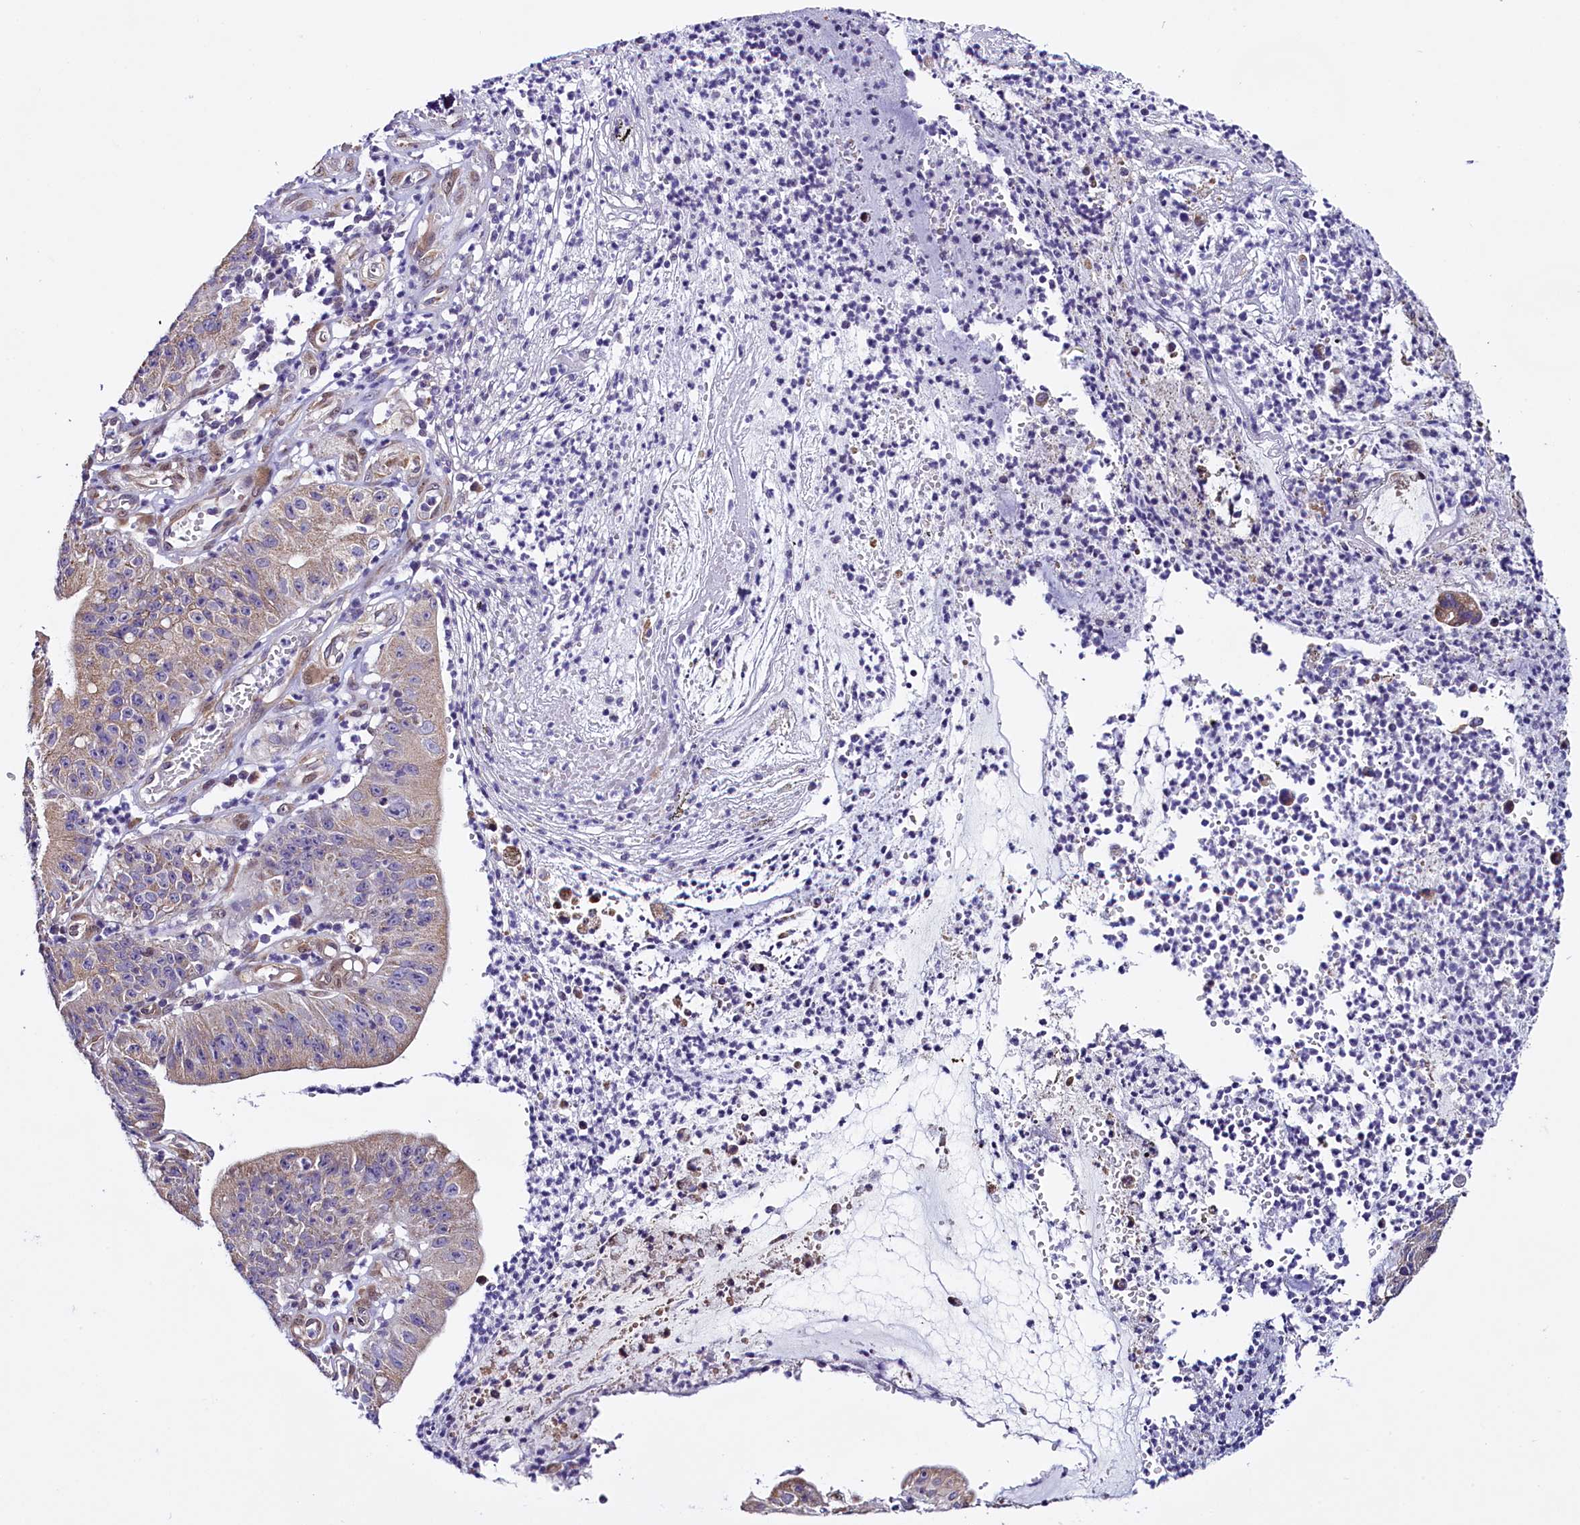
{"staining": {"intensity": "weak", "quantity": "25%-75%", "location": "cytoplasmic/membranous"}, "tissue": "stomach cancer", "cell_type": "Tumor cells", "image_type": "cancer", "snomed": [{"axis": "morphology", "description": "Adenocarcinoma, NOS"}, {"axis": "topography", "description": "Stomach"}], "caption": "A brown stain shows weak cytoplasmic/membranous expression of a protein in human stomach adenocarcinoma tumor cells. (Brightfield microscopy of DAB IHC at high magnification).", "gene": "UACA", "patient": {"sex": "male", "age": 59}}